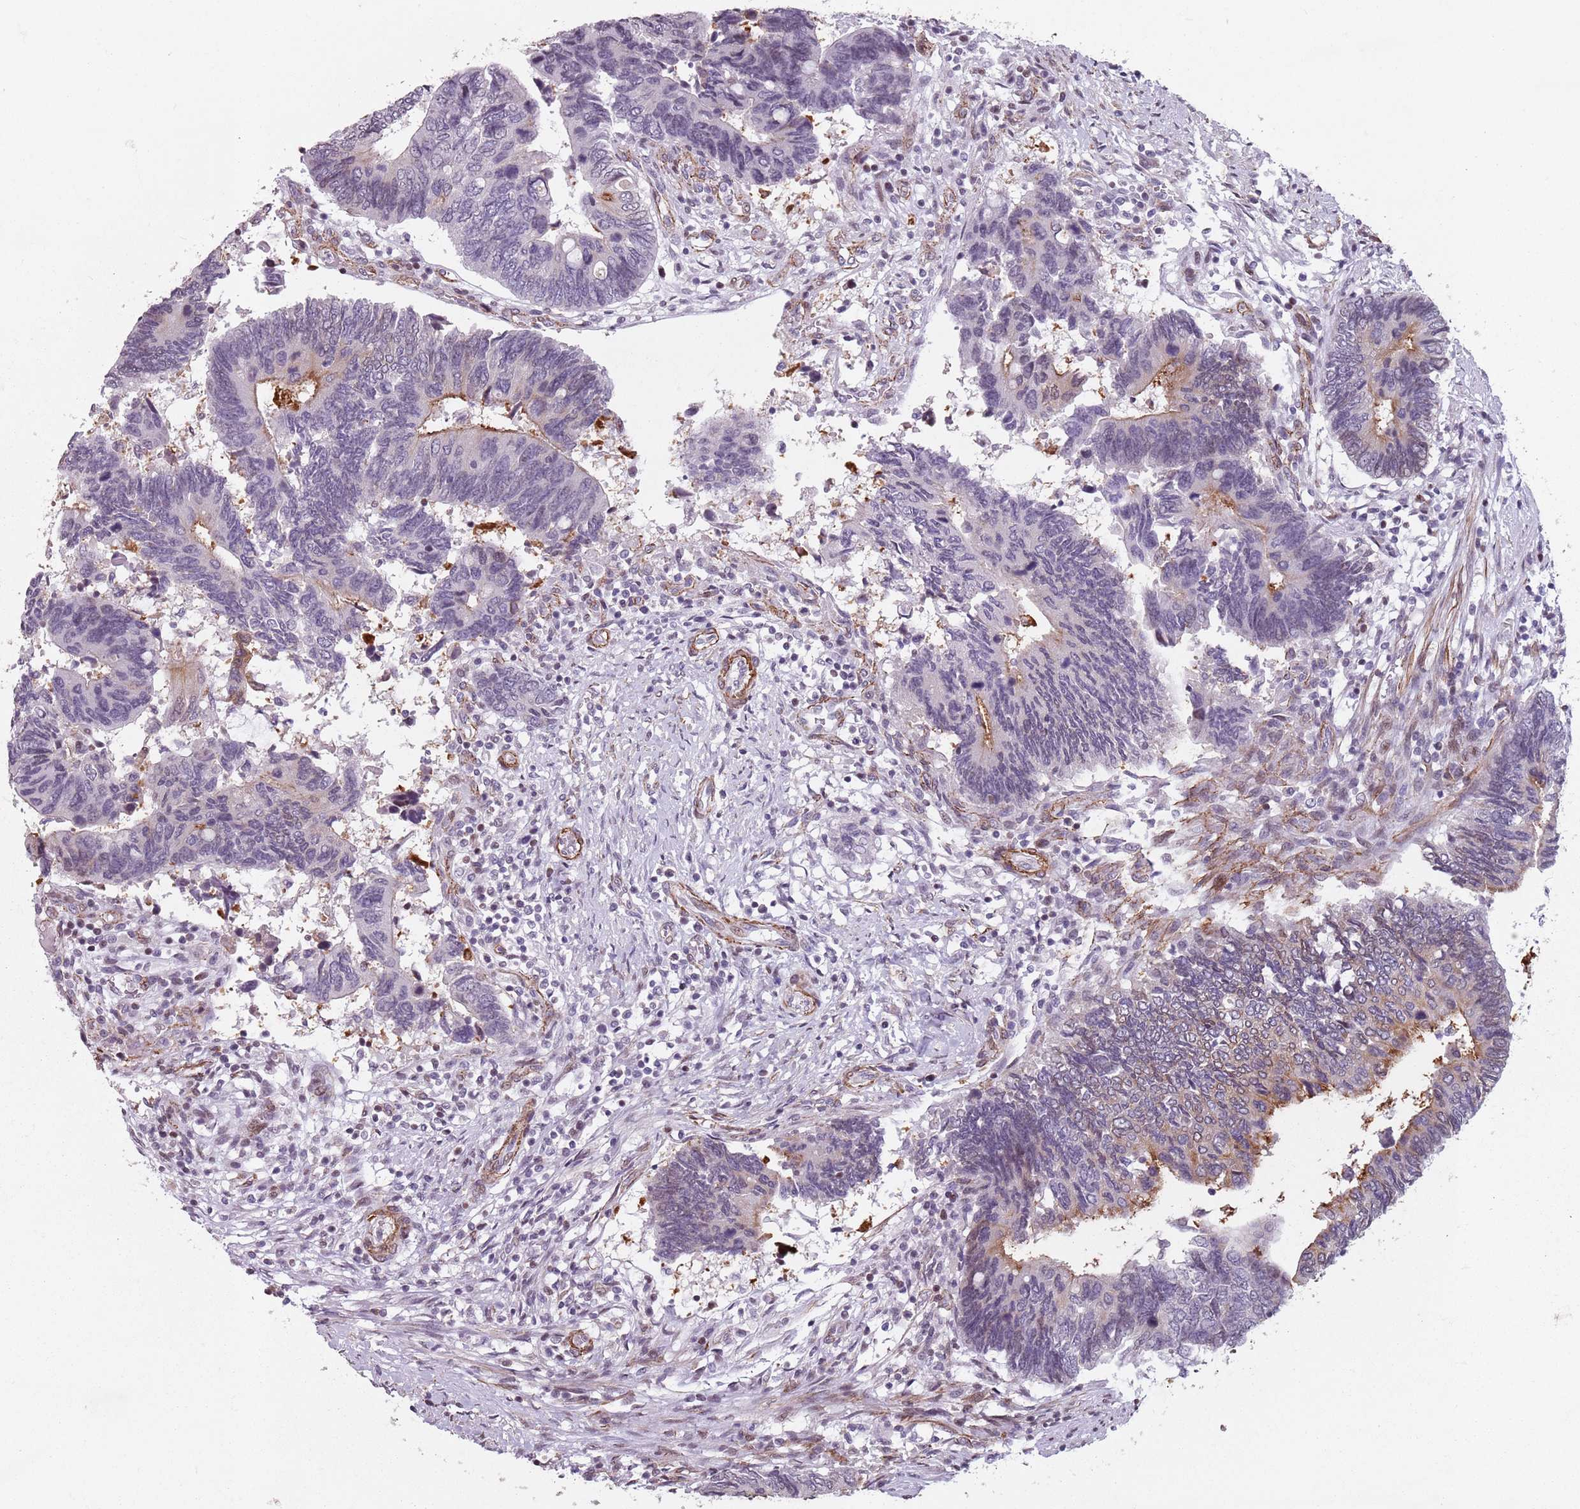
{"staining": {"intensity": "weak", "quantity": "<25%", "location": "cytoplasmic/membranous"}, "tissue": "colorectal cancer", "cell_type": "Tumor cells", "image_type": "cancer", "snomed": [{"axis": "morphology", "description": "Adenocarcinoma, NOS"}, {"axis": "topography", "description": "Colon"}], "caption": "Immunohistochemical staining of human colorectal cancer (adenocarcinoma) demonstrates no significant positivity in tumor cells.", "gene": "TMC4", "patient": {"sex": "male", "age": 87}}